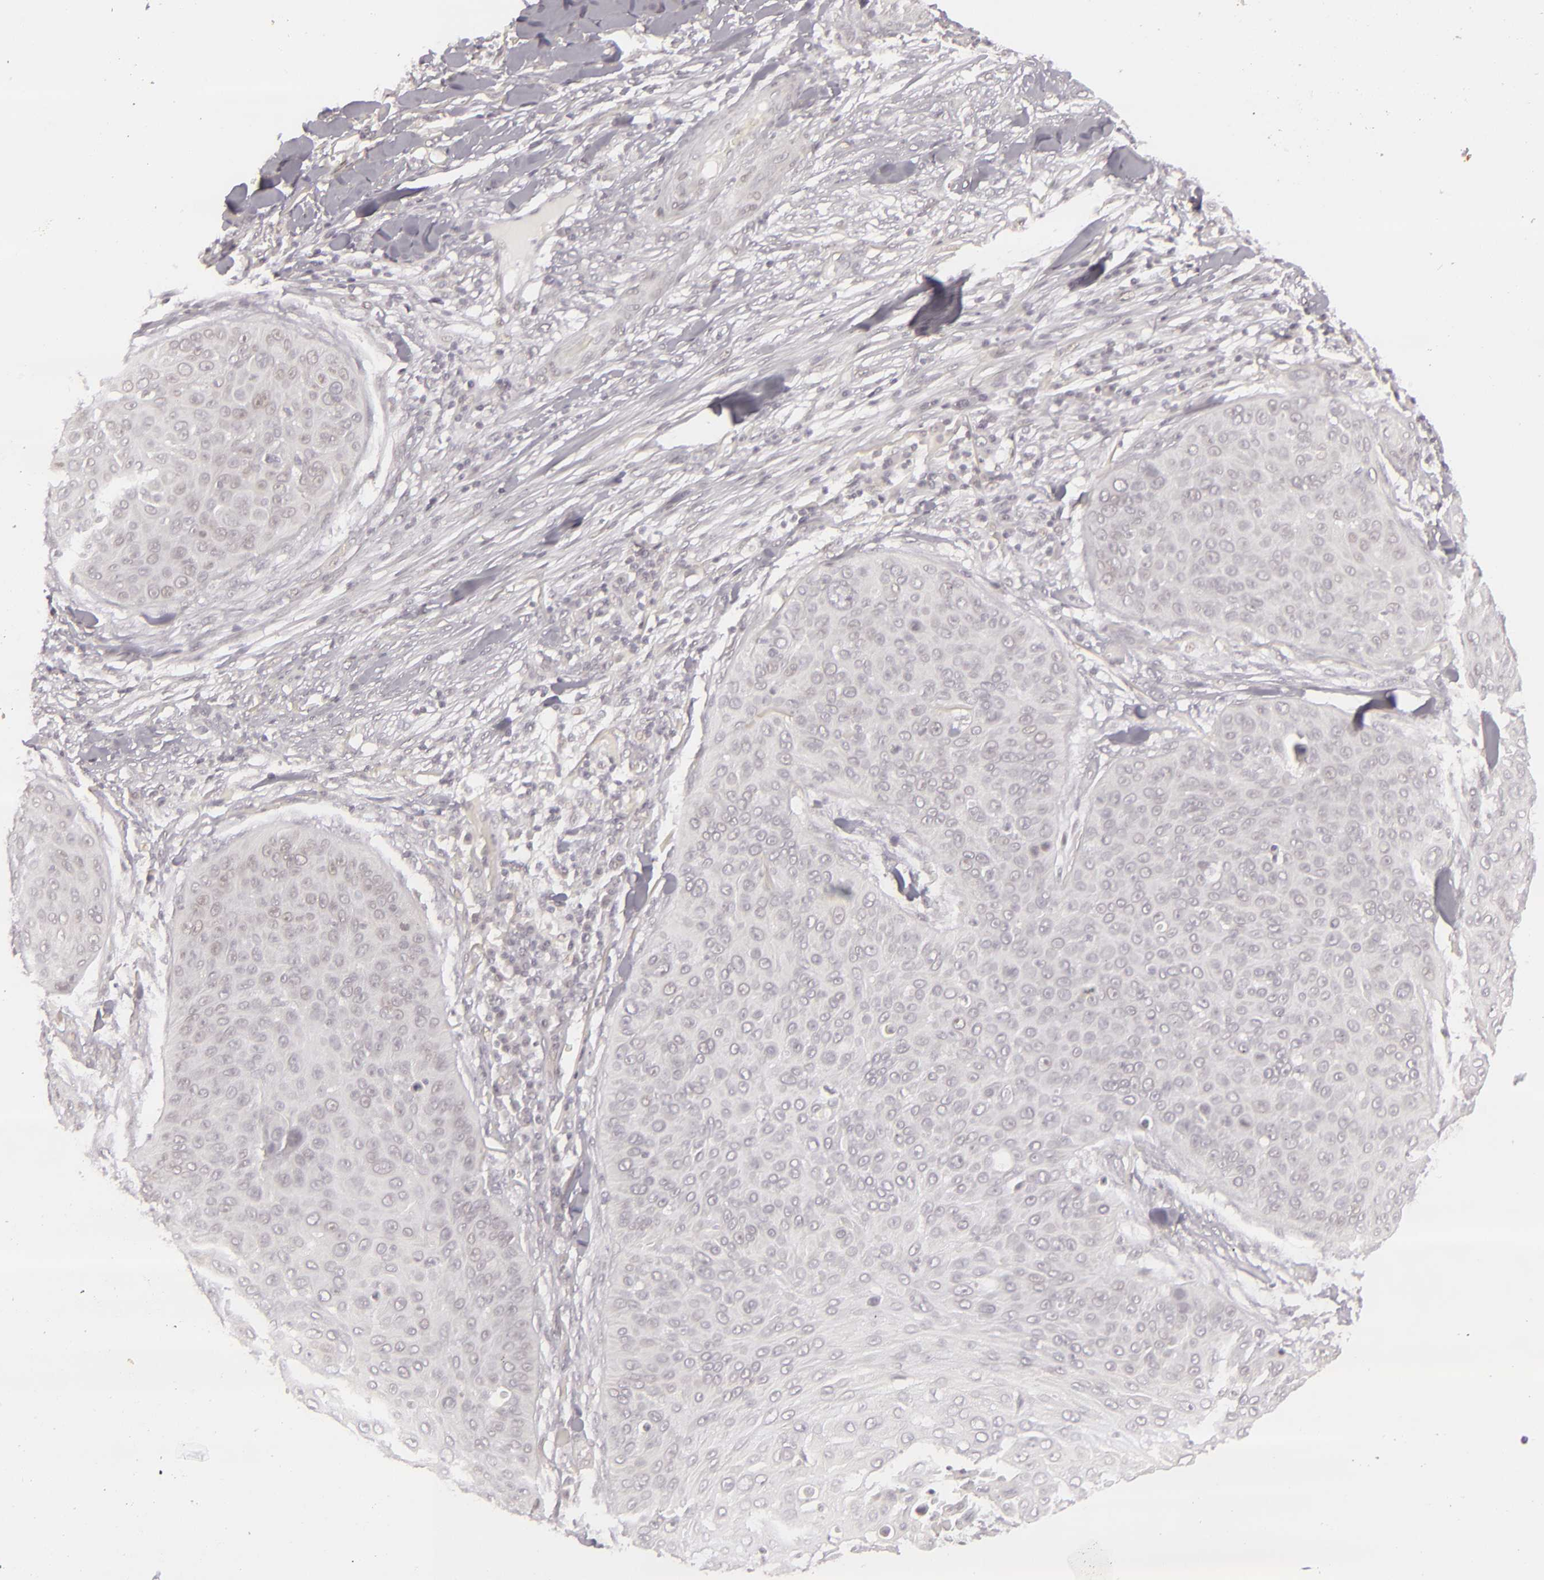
{"staining": {"intensity": "negative", "quantity": "none", "location": "none"}, "tissue": "skin cancer", "cell_type": "Tumor cells", "image_type": "cancer", "snomed": [{"axis": "morphology", "description": "Squamous cell carcinoma, NOS"}, {"axis": "topography", "description": "Skin"}], "caption": "This is an IHC photomicrograph of skin cancer. There is no expression in tumor cells.", "gene": "SIX1", "patient": {"sex": "male", "age": 82}}